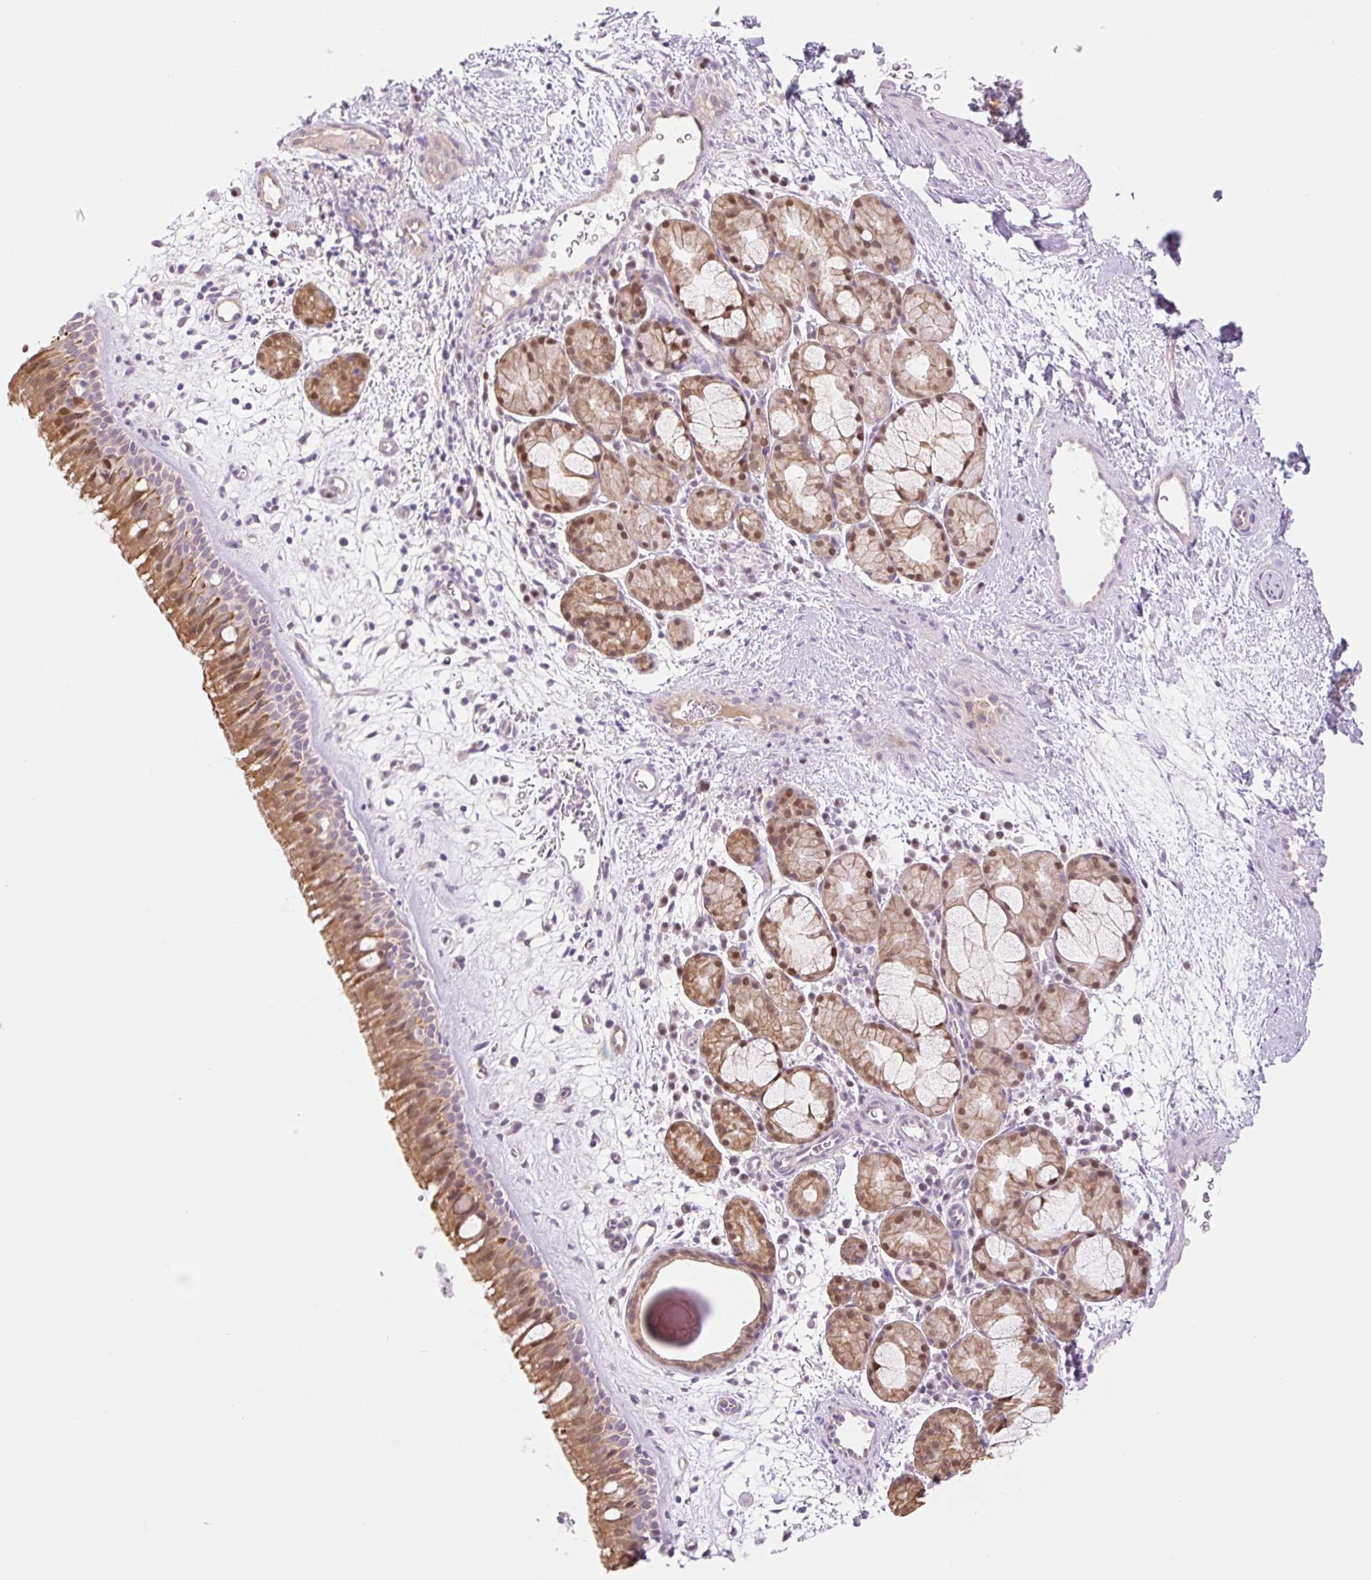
{"staining": {"intensity": "moderate", "quantity": ">75%", "location": "cytoplasmic/membranous,nuclear"}, "tissue": "nasopharynx", "cell_type": "Respiratory epithelial cells", "image_type": "normal", "snomed": [{"axis": "morphology", "description": "Normal tissue, NOS"}, {"axis": "topography", "description": "Nasopharynx"}], "caption": "This image demonstrates benign nasopharynx stained with immunohistochemistry to label a protein in brown. The cytoplasmic/membranous,nuclear of respiratory epithelial cells show moderate positivity for the protein. Nuclei are counter-stained blue.", "gene": "NLRP5", "patient": {"sex": "male", "age": 65}}